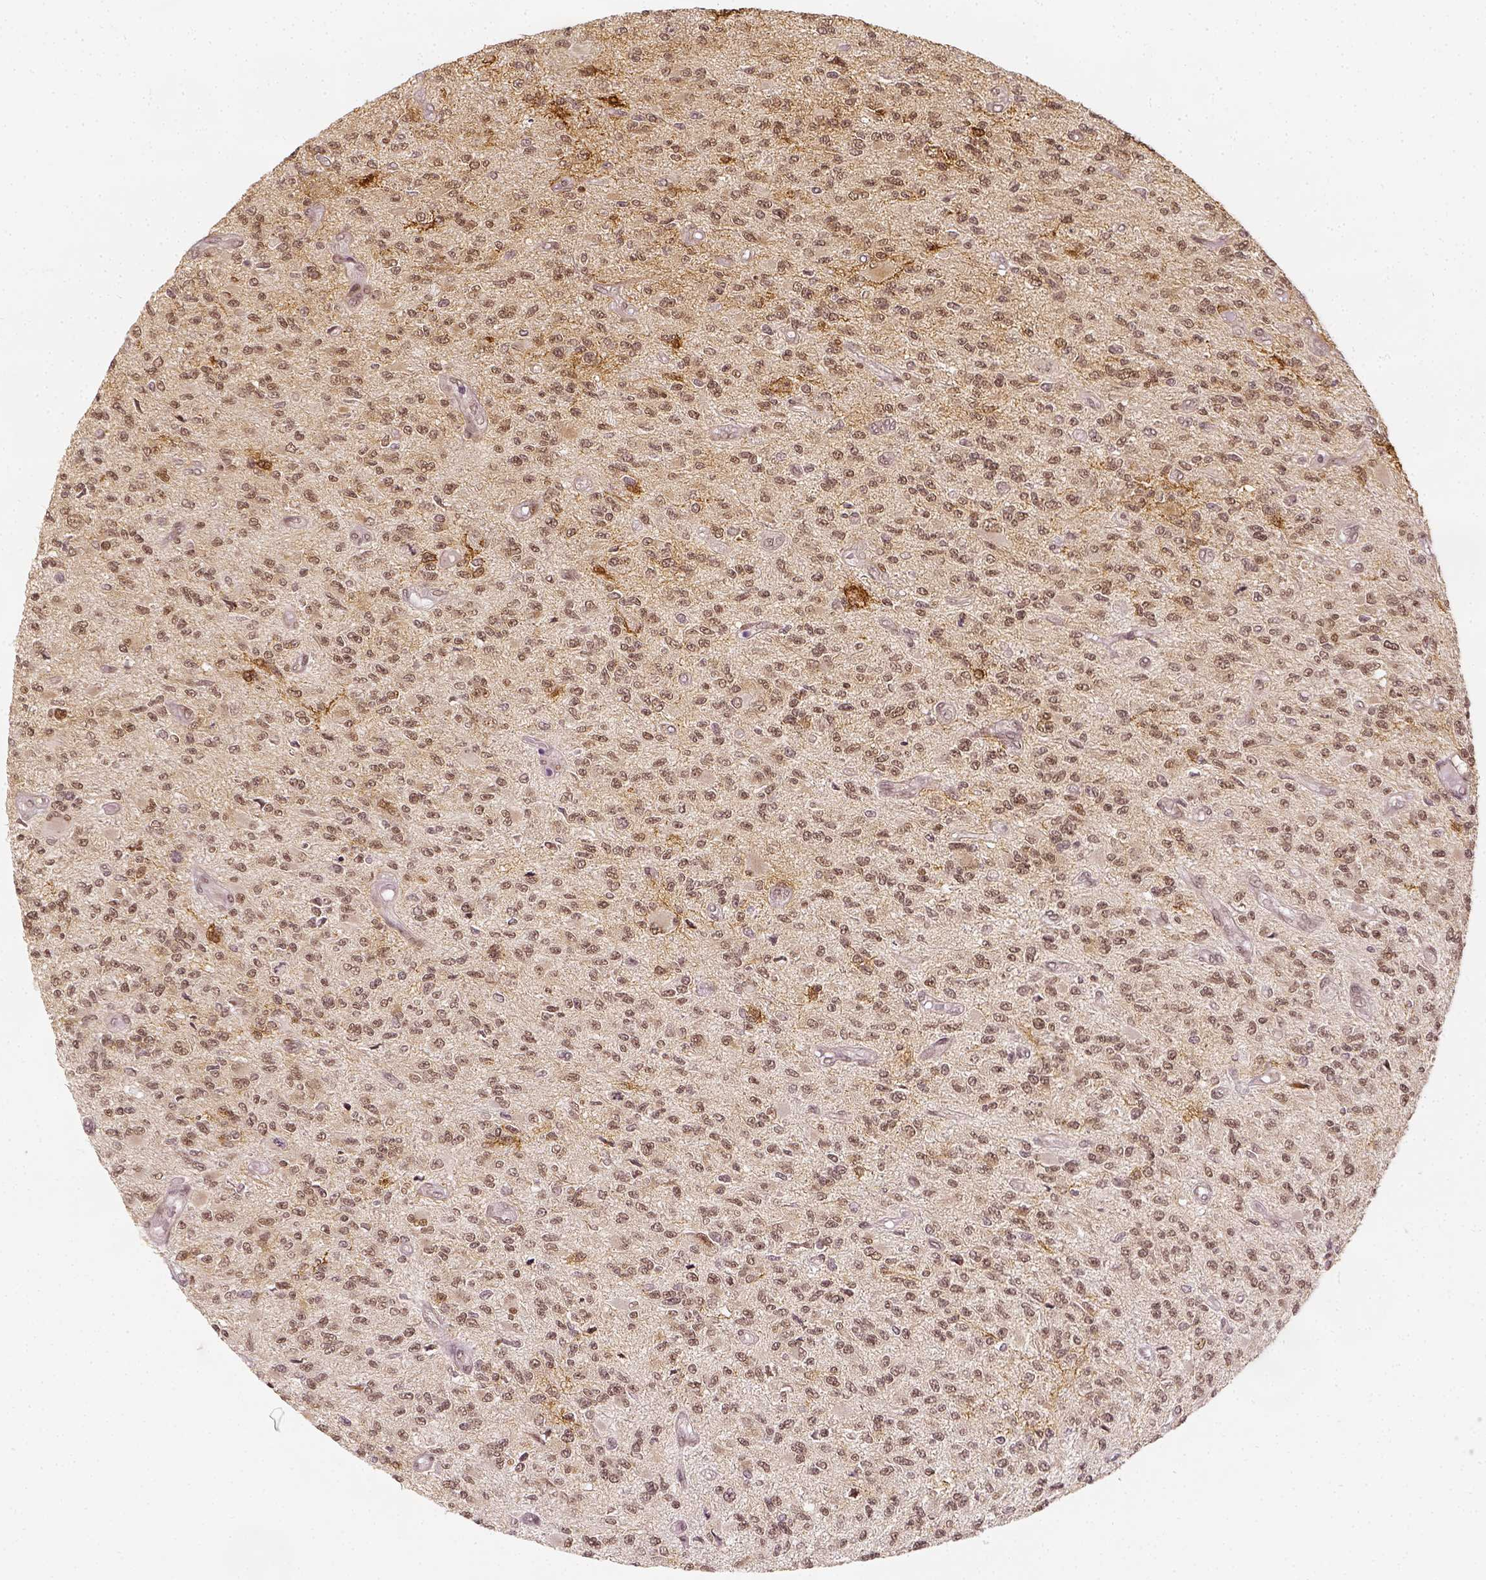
{"staining": {"intensity": "moderate", "quantity": ">75%", "location": "nuclear"}, "tissue": "glioma", "cell_type": "Tumor cells", "image_type": "cancer", "snomed": [{"axis": "morphology", "description": "Glioma, malignant, High grade"}, {"axis": "topography", "description": "Brain"}], "caption": "Moderate nuclear protein staining is appreciated in approximately >75% of tumor cells in malignant glioma (high-grade).", "gene": "ZMAT3", "patient": {"sex": "female", "age": 63}}